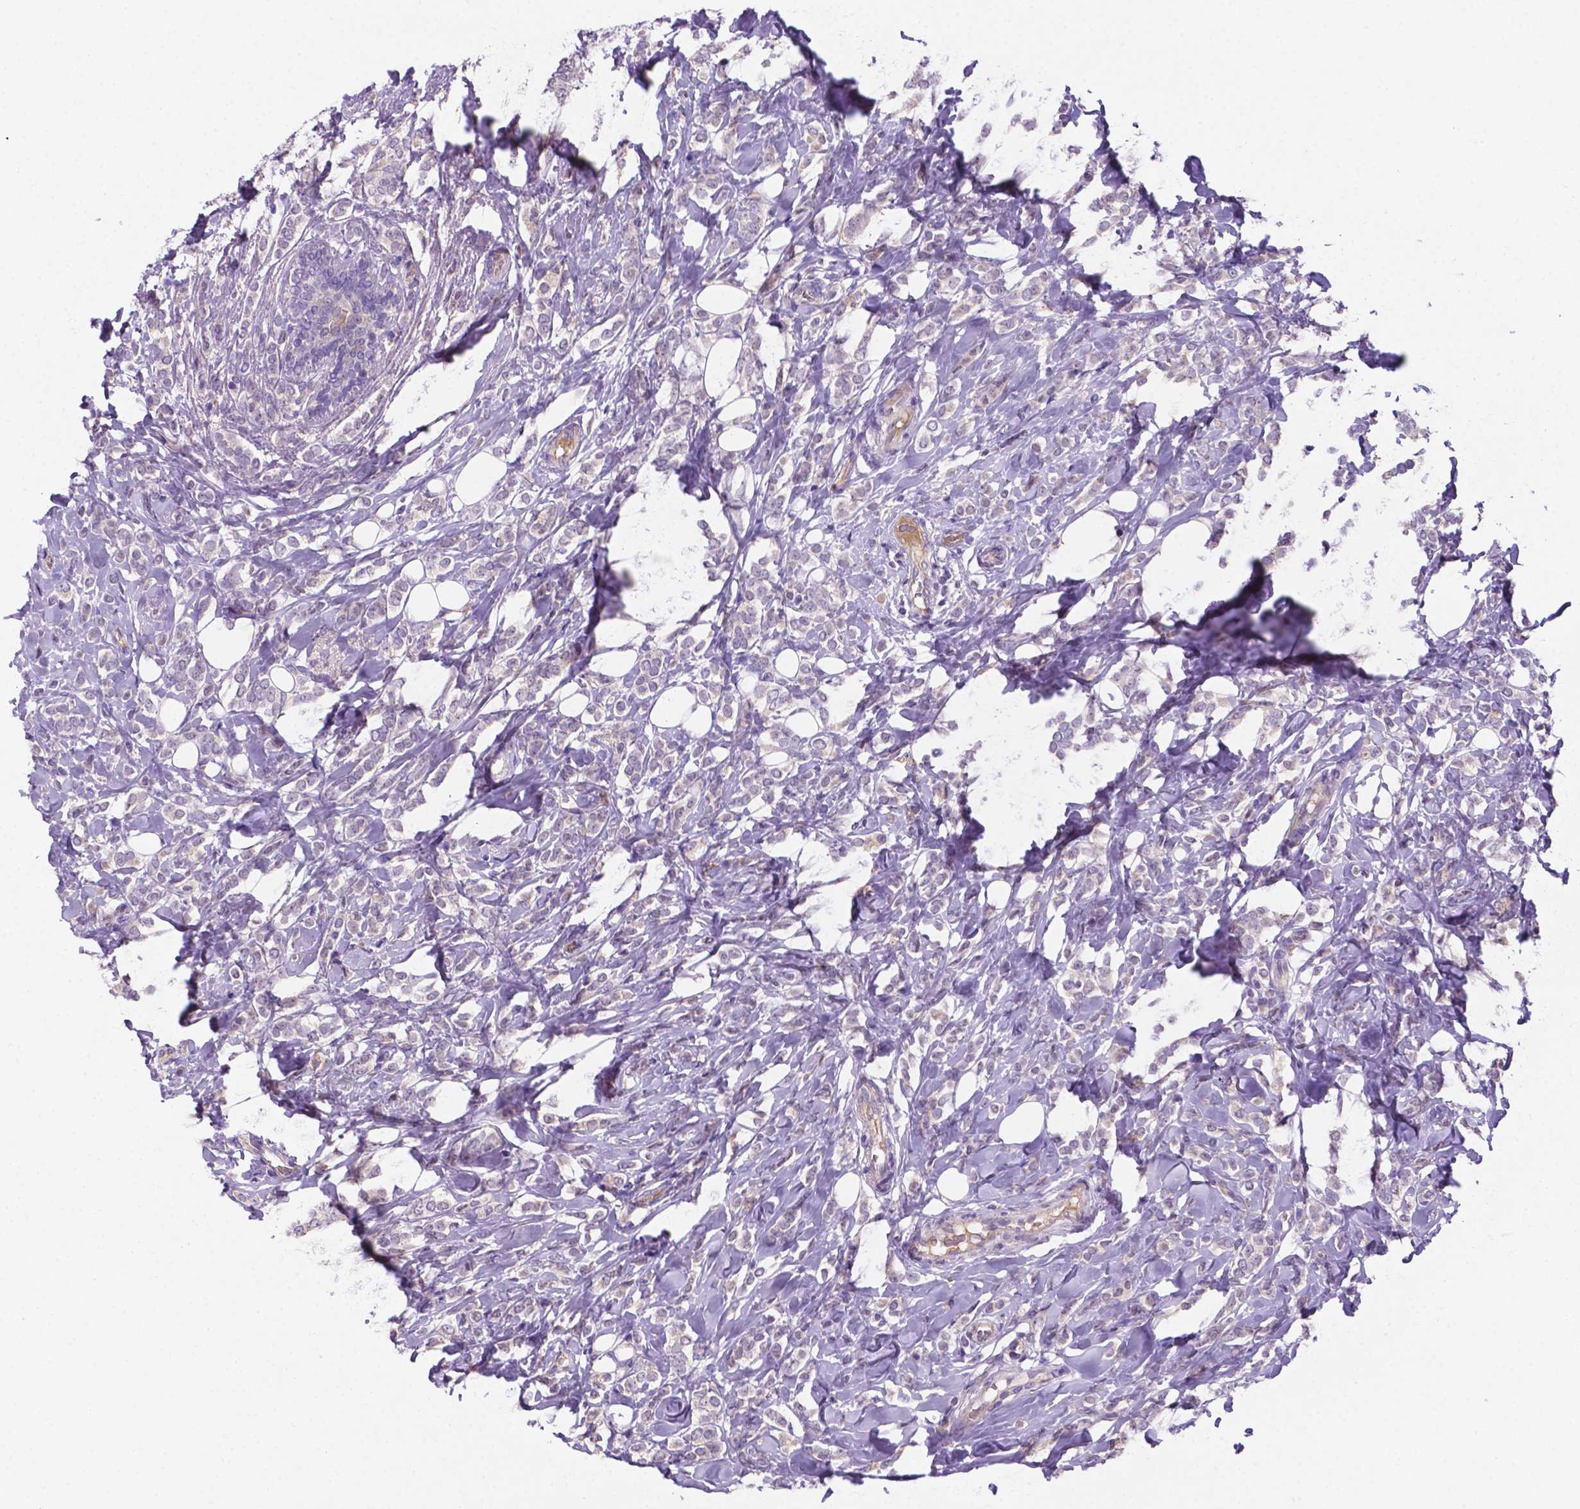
{"staining": {"intensity": "weak", "quantity": "25%-75%", "location": "cytoplasmic/membranous"}, "tissue": "breast cancer", "cell_type": "Tumor cells", "image_type": "cancer", "snomed": [{"axis": "morphology", "description": "Lobular carcinoma"}, {"axis": "topography", "description": "Breast"}], "caption": "A histopathology image of human breast cancer stained for a protein shows weak cytoplasmic/membranous brown staining in tumor cells.", "gene": "TM4SF20", "patient": {"sex": "female", "age": 49}}